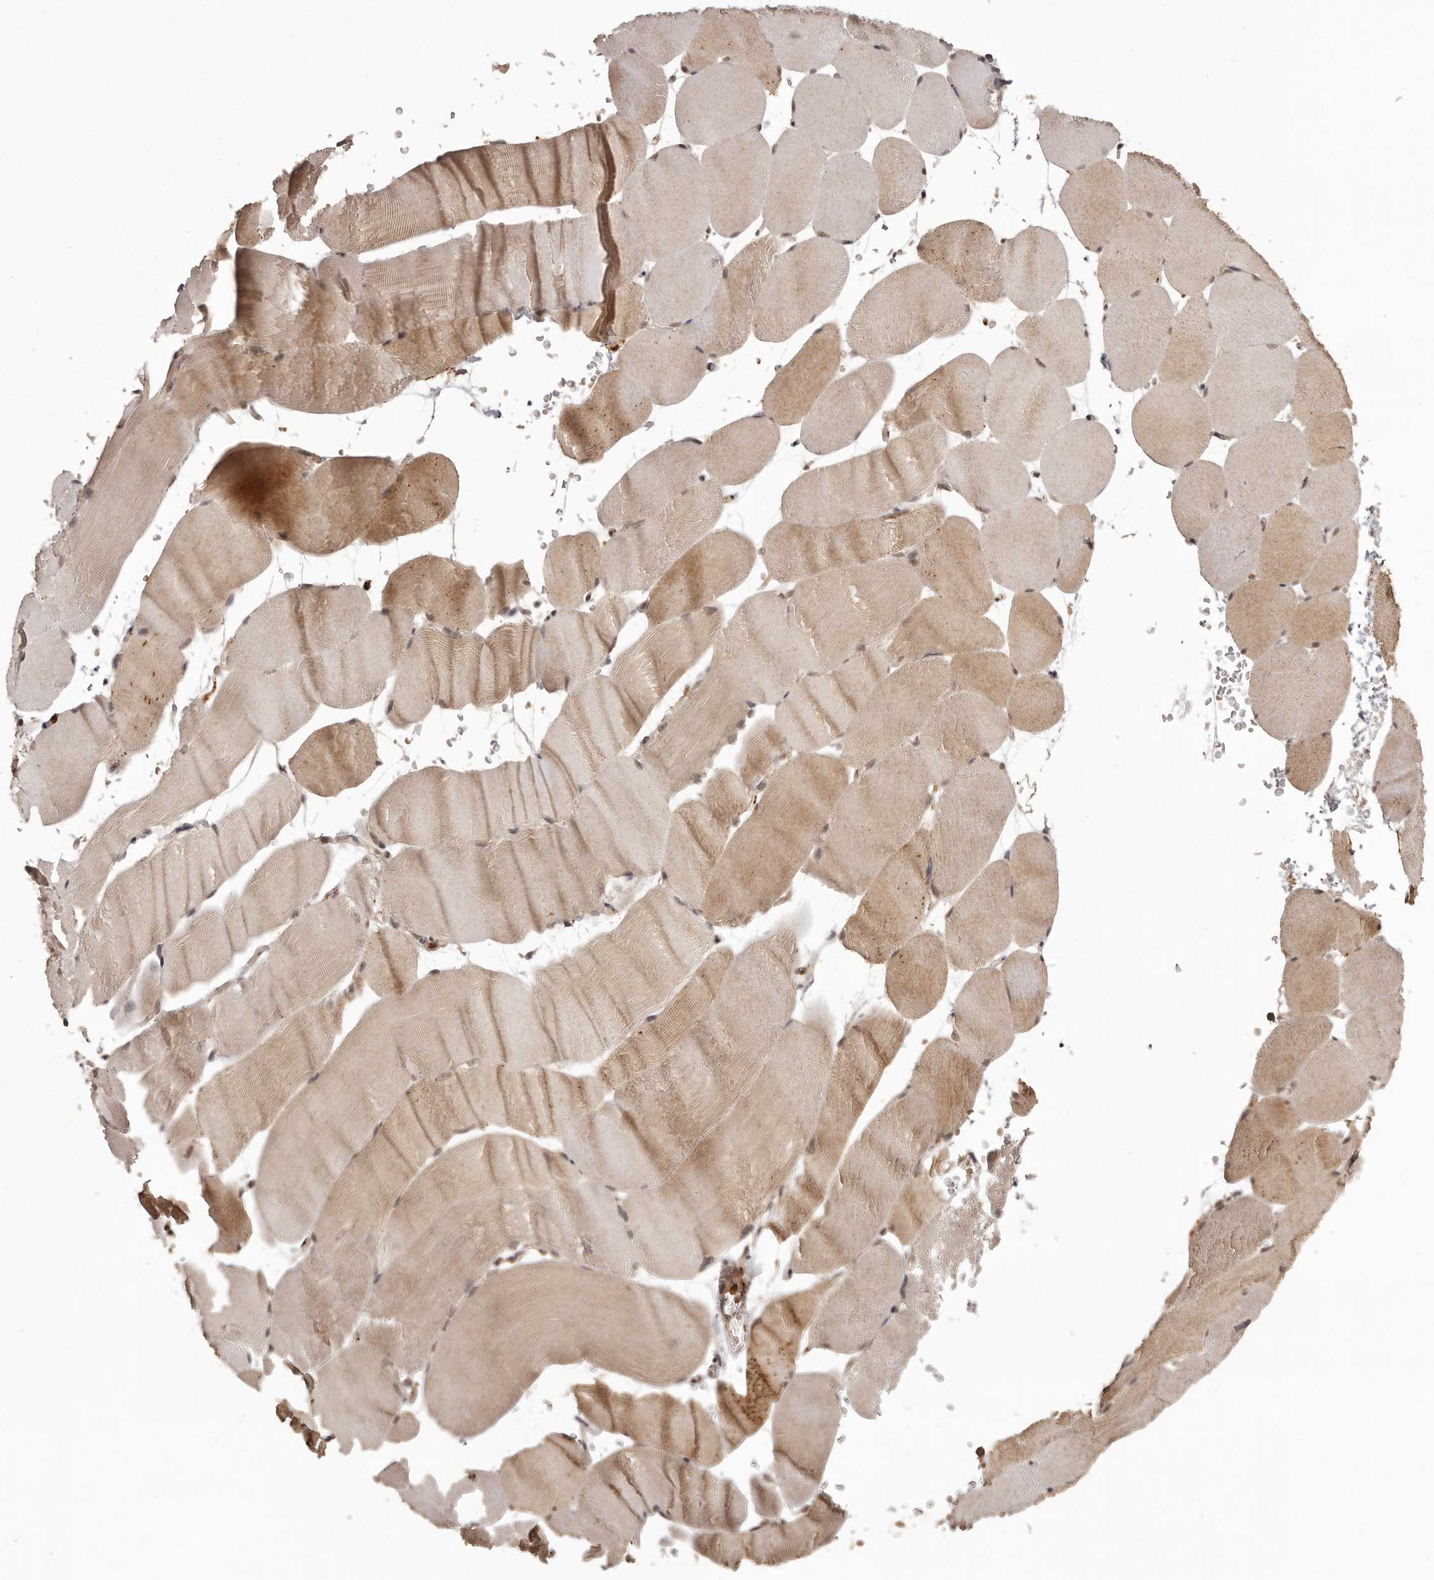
{"staining": {"intensity": "weak", "quantity": "25%-75%", "location": "cytoplasmic/membranous"}, "tissue": "skeletal muscle", "cell_type": "Myocytes", "image_type": "normal", "snomed": [{"axis": "morphology", "description": "Normal tissue, NOS"}, {"axis": "topography", "description": "Skeletal muscle"}, {"axis": "topography", "description": "Parathyroid gland"}], "caption": "The immunohistochemical stain shows weak cytoplasmic/membranous positivity in myocytes of normal skeletal muscle.", "gene": "IL32", "patient": {"sex": "female", "age": 37}}